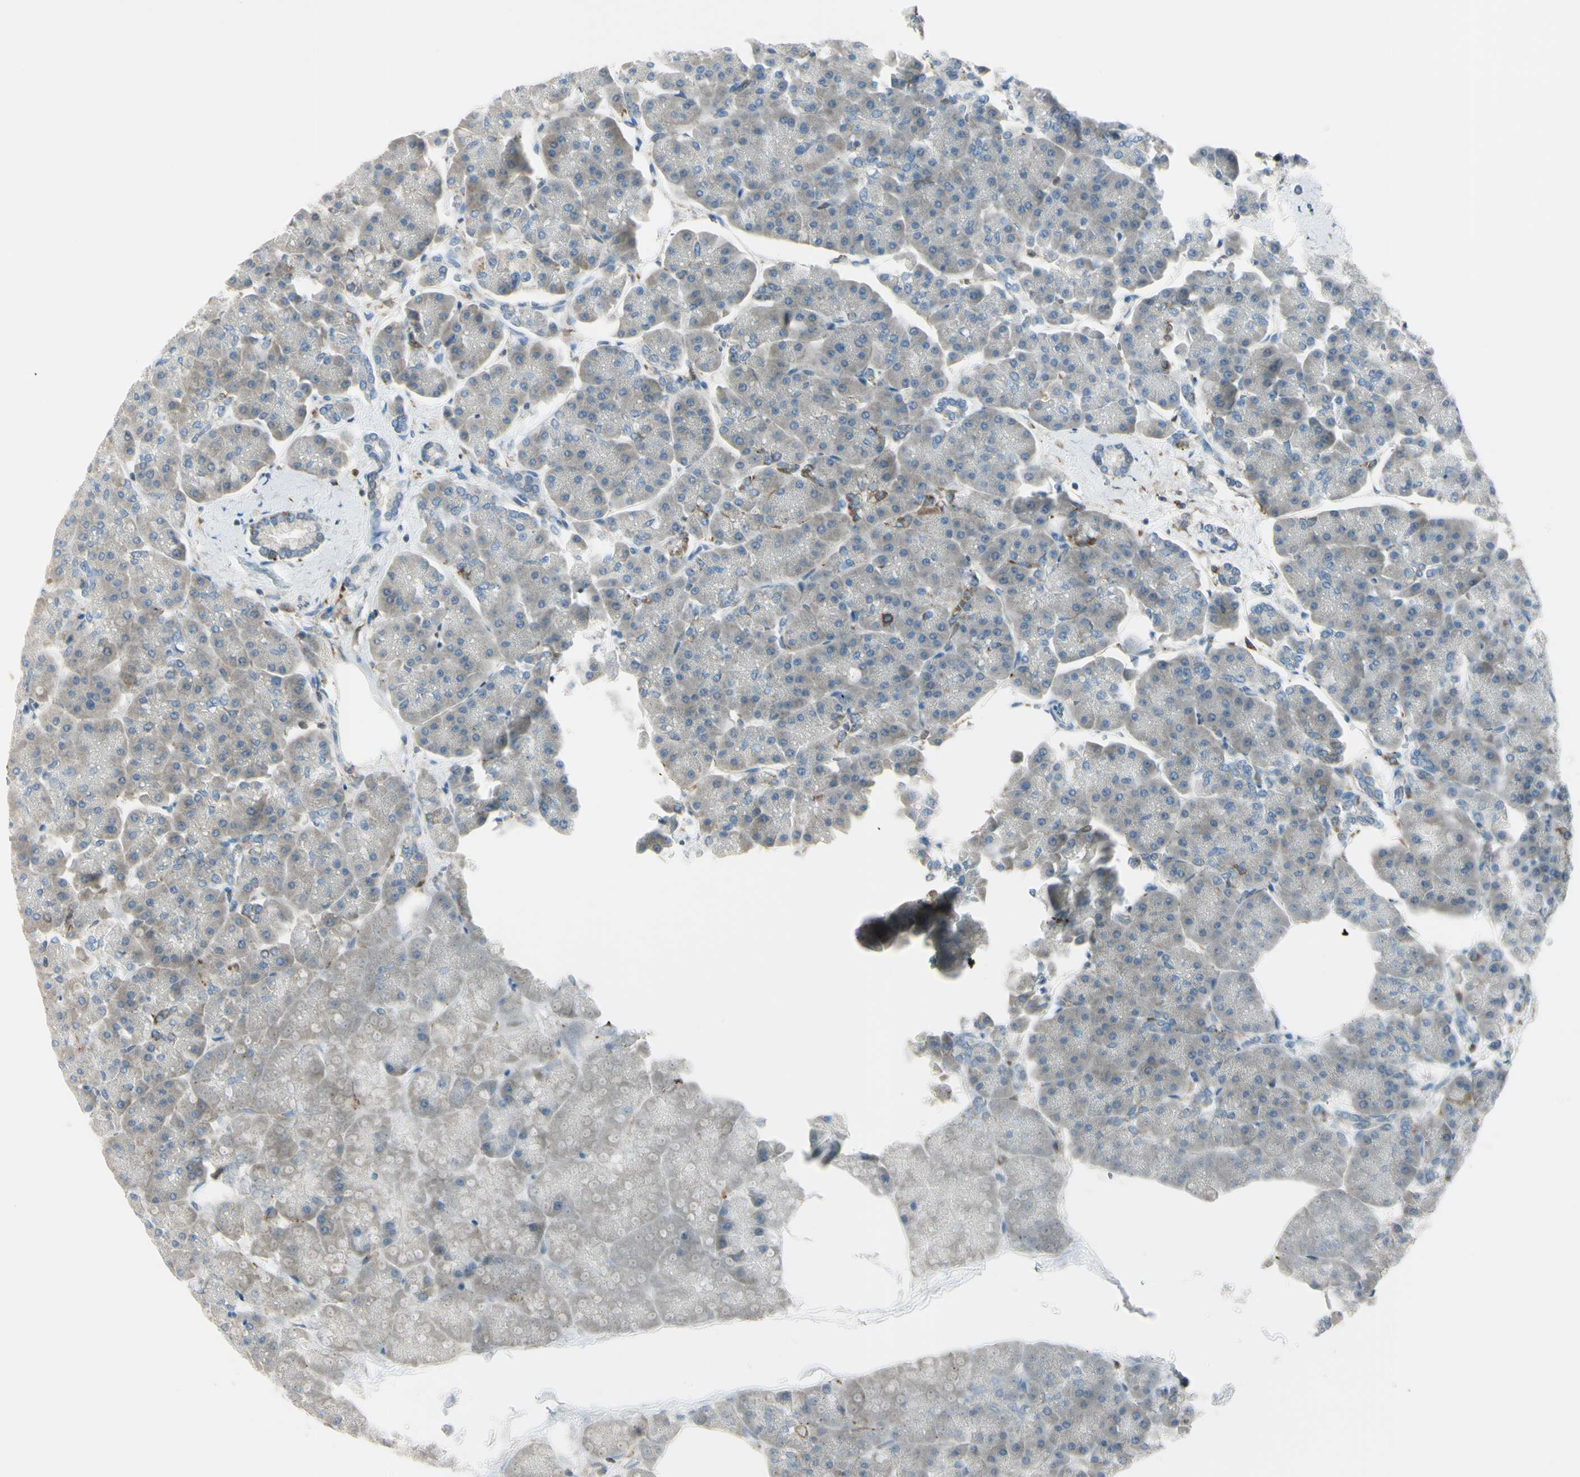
{"staining": {"intensity": "weak", "quantity": ">75%", "location": "cytoplasmic/membranous"}, "tissue": "pancreas", "cell_type": "Exocrine glandular cells", "image_type": "normal", "snomed": [{"axis": "morphology", "description": "Normal tissue, NOS"}, {"axis": "topography", "description": "Pancreas"}], "caption": "Exocrine glandular cells exhibit weak cytoplasmic/membranous positivity in approximately >75% of cells in benign pancreas. The protein is stained brown, and the nuclei are stained in blue (DAB (3,3'-diaminobenzidine) IHC with brightfield microscopy, high magnification).", "gene": "CYRIB", "patient": {"sex": "female", "age": 70}}